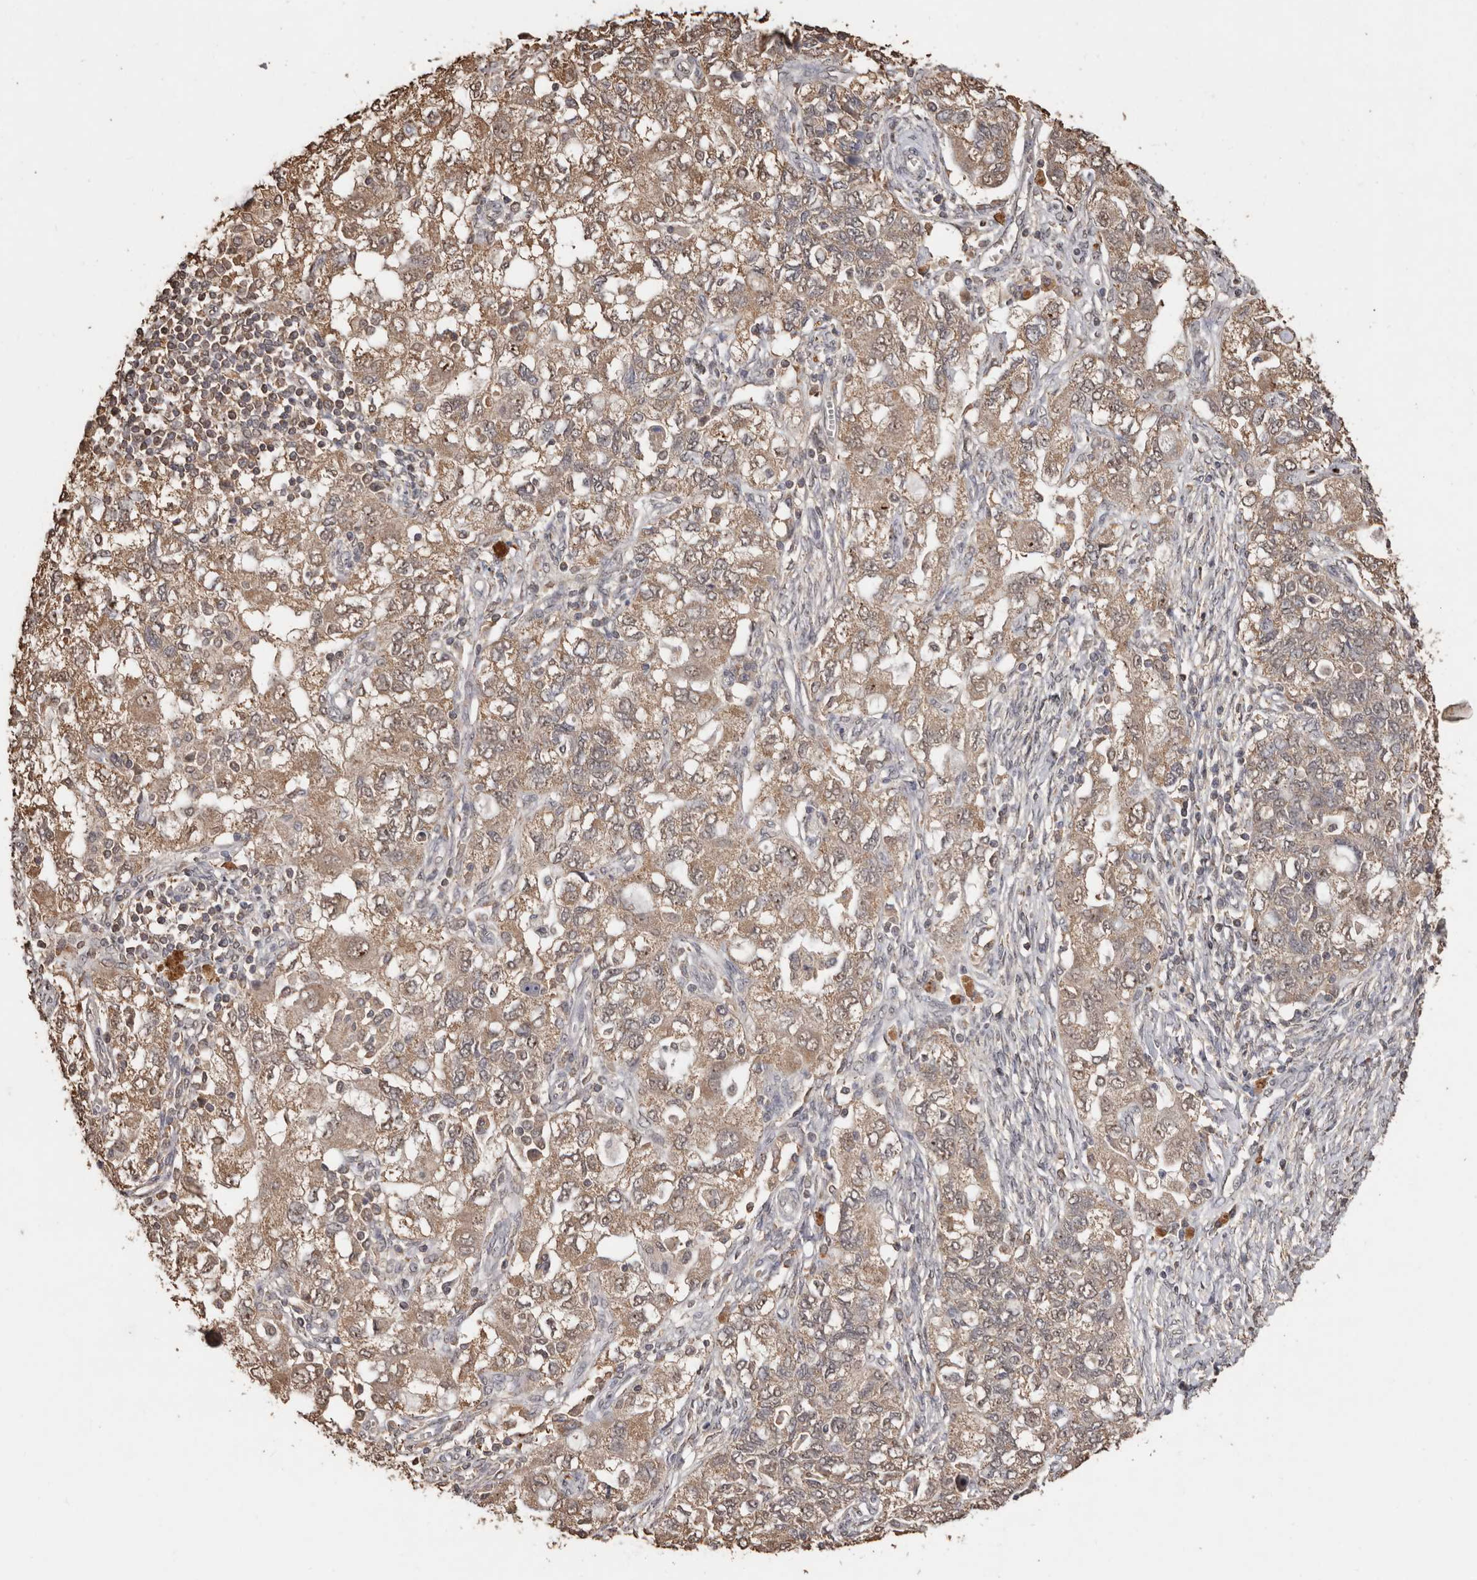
{"staining": {"intensity": "weak", "quantity": ">75%", "location": "cytoplasmic/membranous"}, "tissue": "ovarian cancer", "cell_type": "Tumor cells", "image_type": "cancer", "snomed": [{"axis": "morphology", "description": "Carcinoma, NOS"}, {"axis": "morphology", "description": "Cystadenocarcinoma, serous, NOS"}, {"axis": "topography", "description": "Ovary"}], "caption": "Immunohistochemical staining of human ovarian serous cystadenocarcinoma shows low levels of weak cytoplasmic/membranous protein staining in approximately >75% of tumor cells.", "gene": "GRAMD2A", "patient": {"sex": "female", "age": 69}}